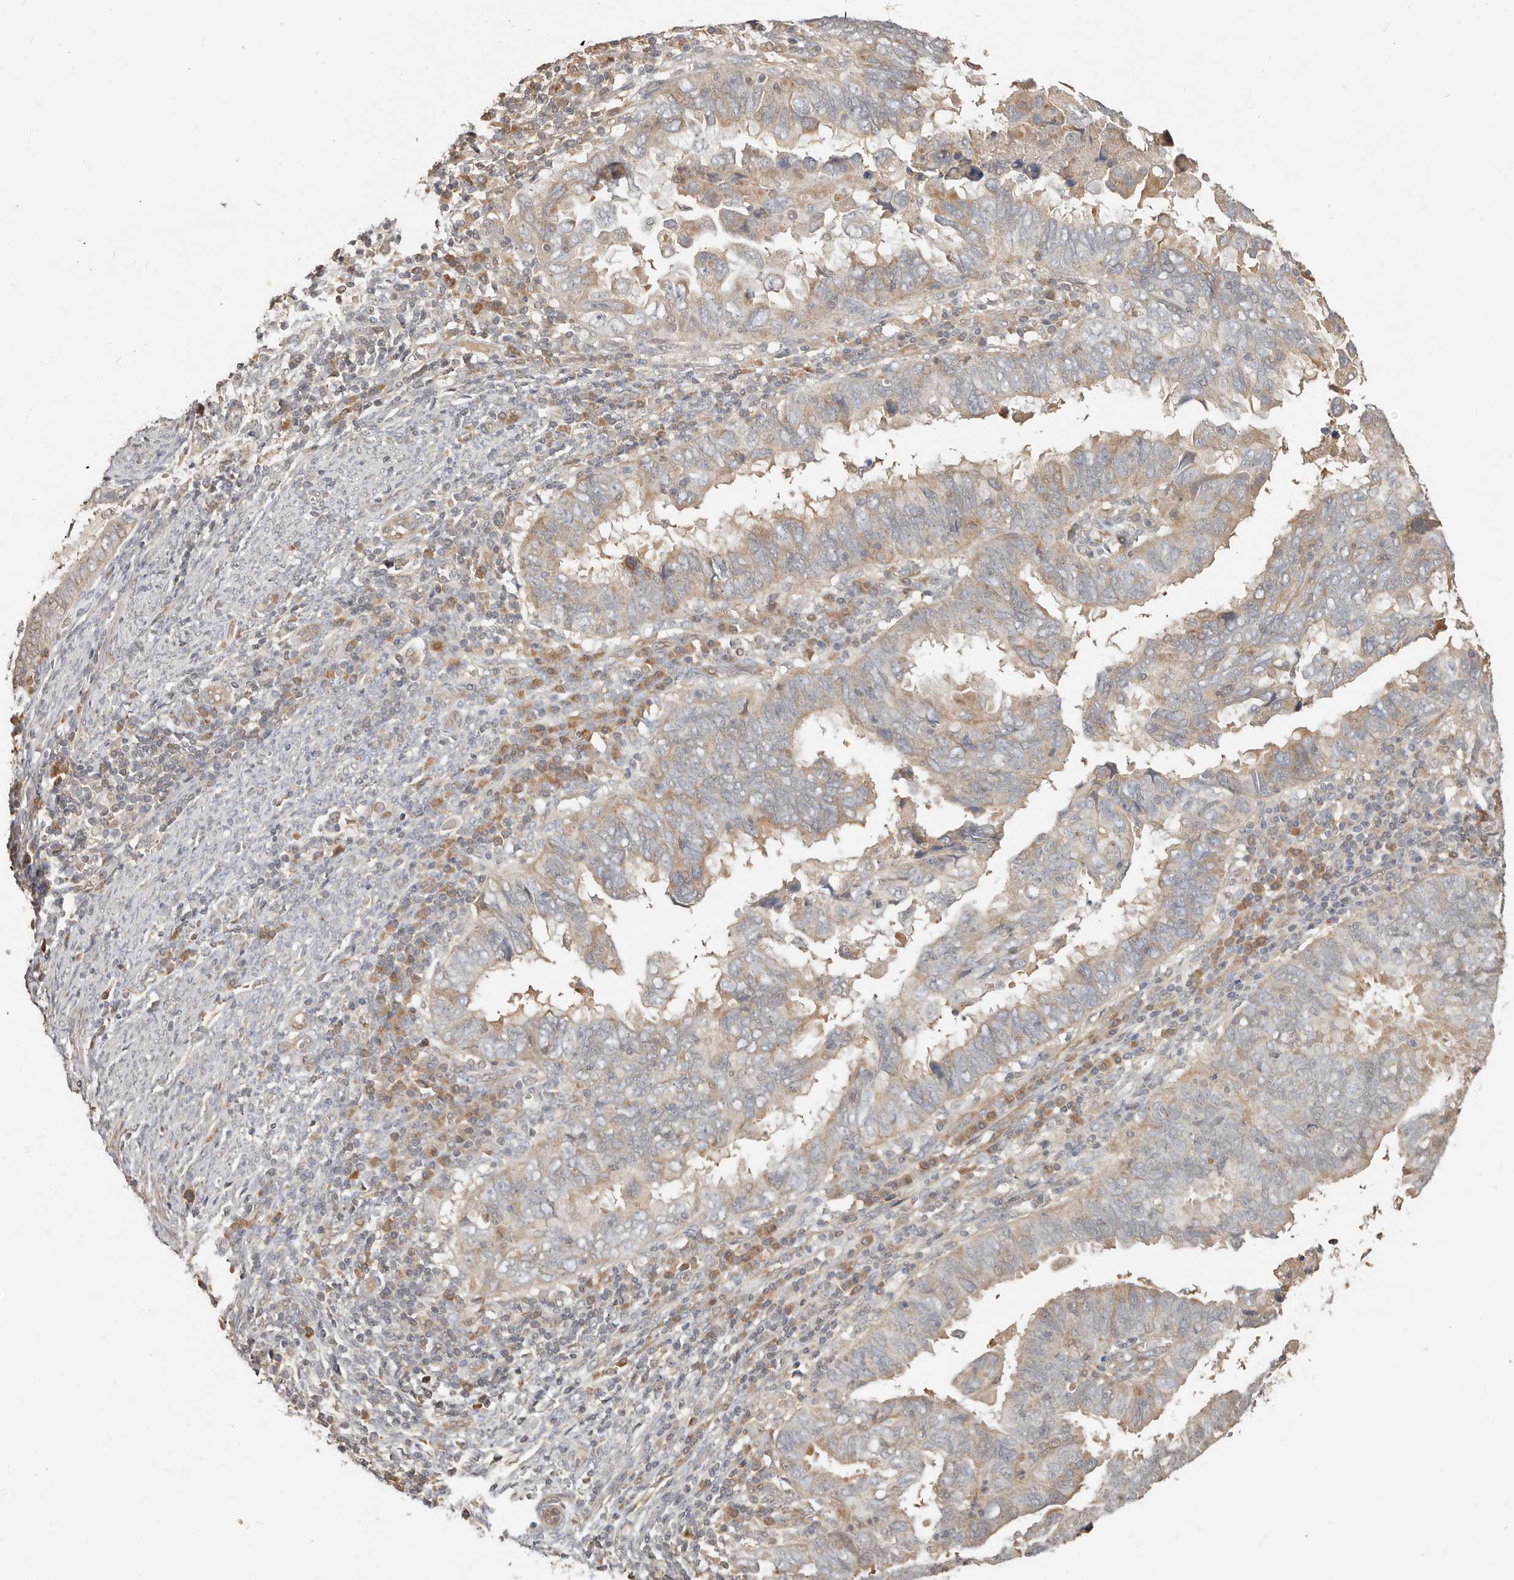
{"staining": {"intensity": "weak", "quantity": ">75%", "location": "cytoplasmic/membranous"}, "tissue": "endometrial cancer", "cell_type": "Tumor cells", "image_type": "cancer", "snomed": [{"axis": "morphology", "description": "Adenocarcinoma, NOS"}, {"axis": "topography", "description": "Uterus"}], "caption": "The photomicrograph displays staining of endometrial cancer, revealing weak cytoplasmic/membranous protein positivity (brown color) within tumor cells.", "gene": "MTFR2", "patient": {"sex": "female", "age": 77}}